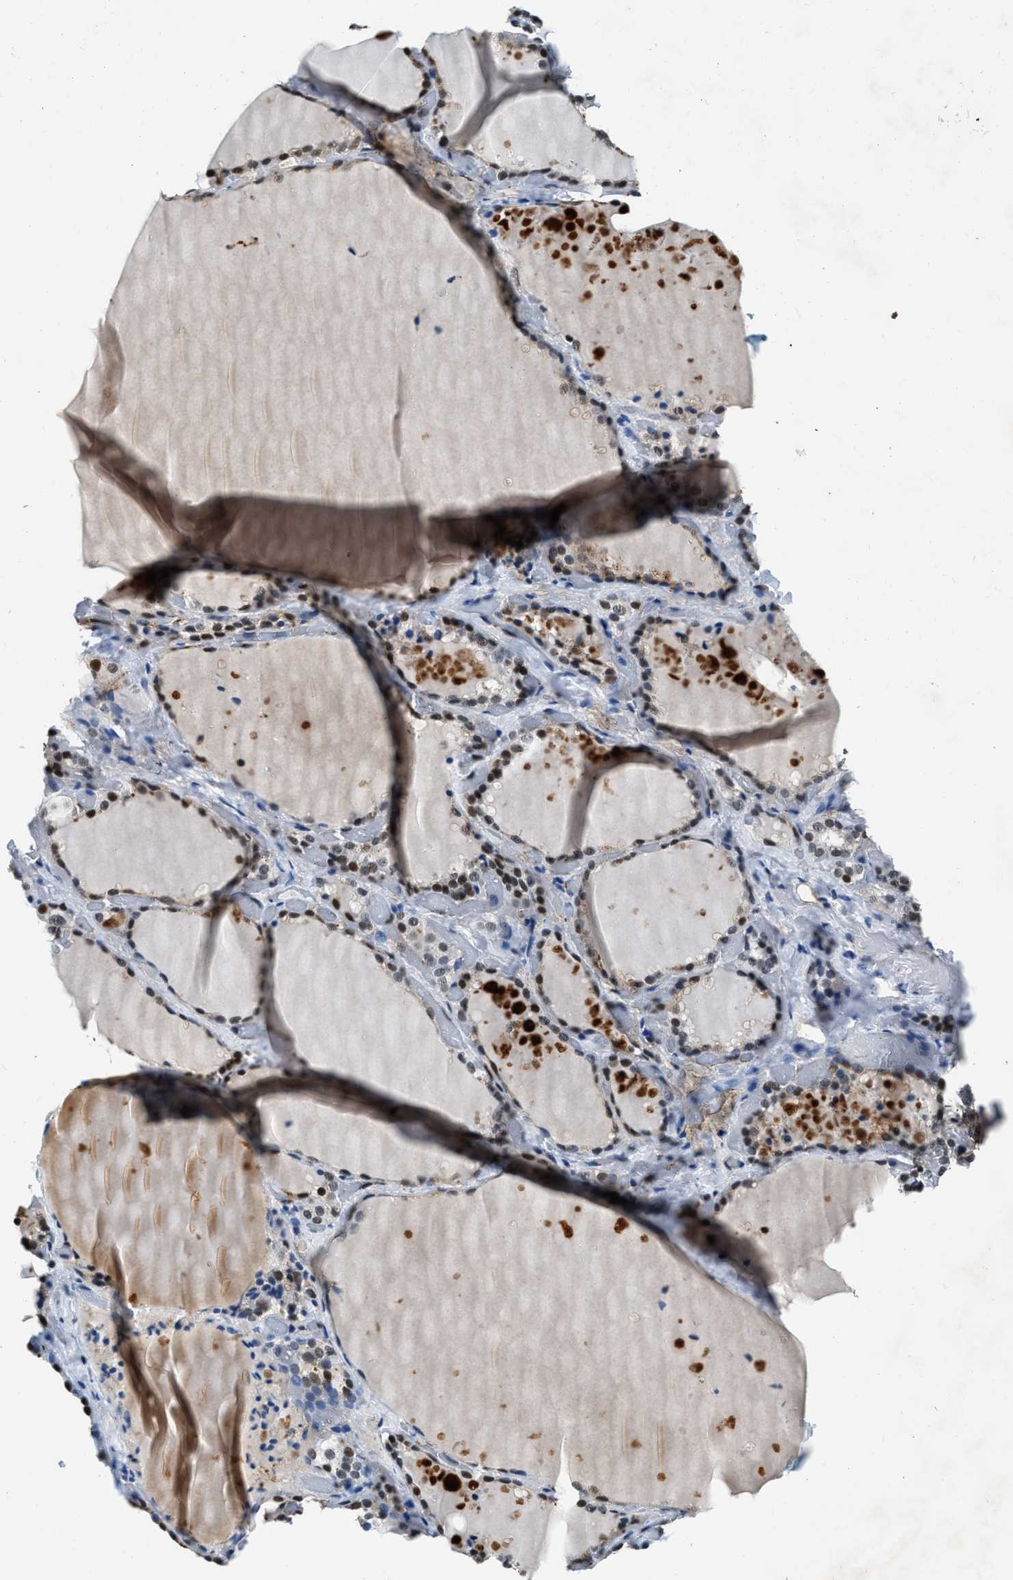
{"staining": {"intensity": "weak", "quantity": "25%-75%", "location": "nuclear"}, "tissue": "thyroid gland", "cell_type": "Glandular cells", "image_type": "normal", "snomed": [{"axis": "morphology", "description": "Normal tissue, NOS"}, {"axis": "topography", "description": "Thyroid gland"}], "caption": "Glandular cells display weak nuclear positivity in approximately 25%-75% of cells in normal thyroid gland.", "gene": "CCNE1", "patient": {"sex": "female", "age": 44}}